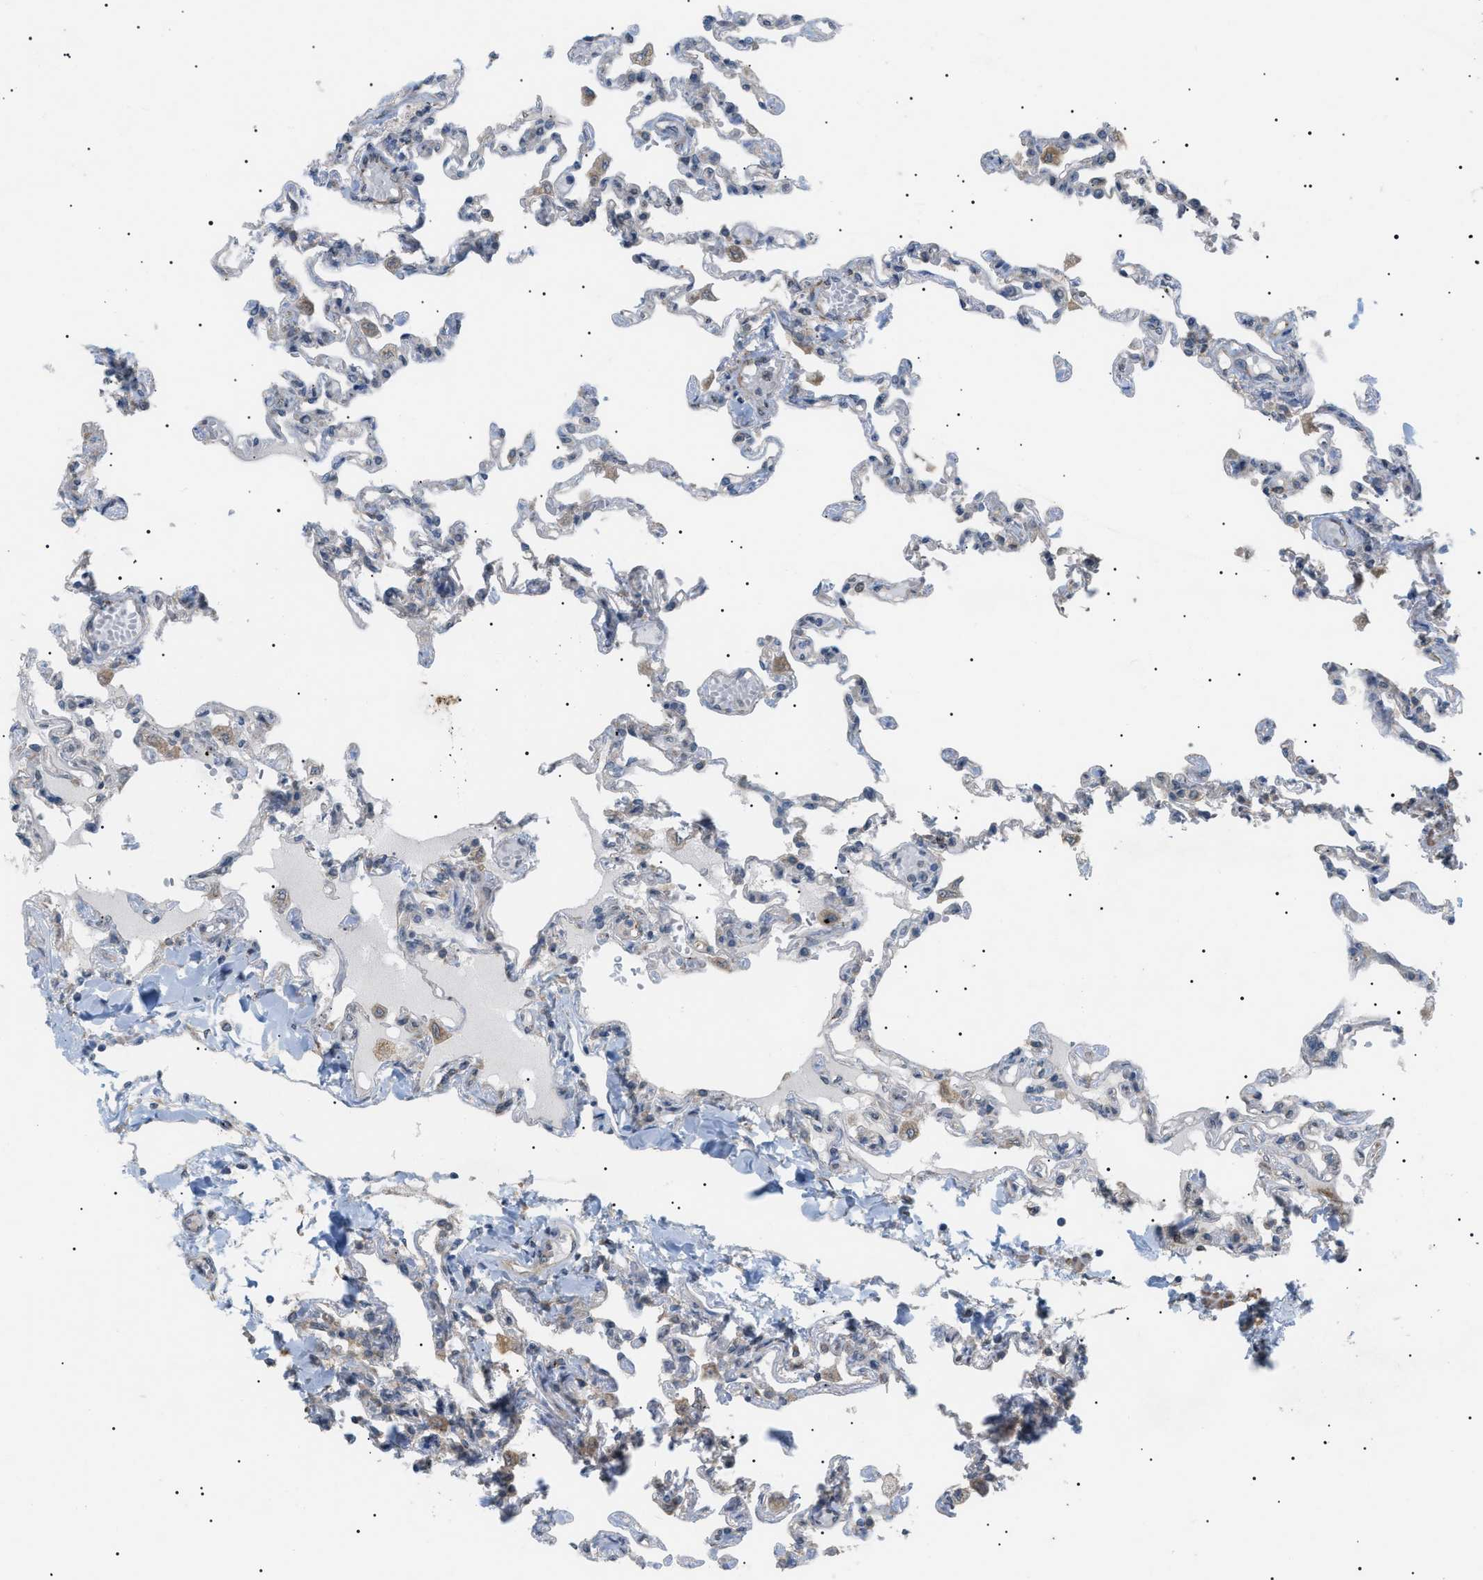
{"staining": {"intensity": "weak", "quantity": "25%-75%", "location": "cytoplasmic/membranous"}, "tissue": "lung", "cell_type": "Alveolar cells", "image_type": "normal", "snomed": [{"axis": "morphology", "description": "Normal tissue, NOS"}, {"axis": "topography", "description": "Lung"}], "caption": "A brown stain highlights weak cytoplasmic/membranous positivity of a protein in alveolar cells of normal lung. The protein of interest is stained brown, and the nuclei are stained in blue (DAB IHC with brightfield microscopy, high magnification).", "gene": "IRS2", "patient": {"sex": "male", "age": 21}}